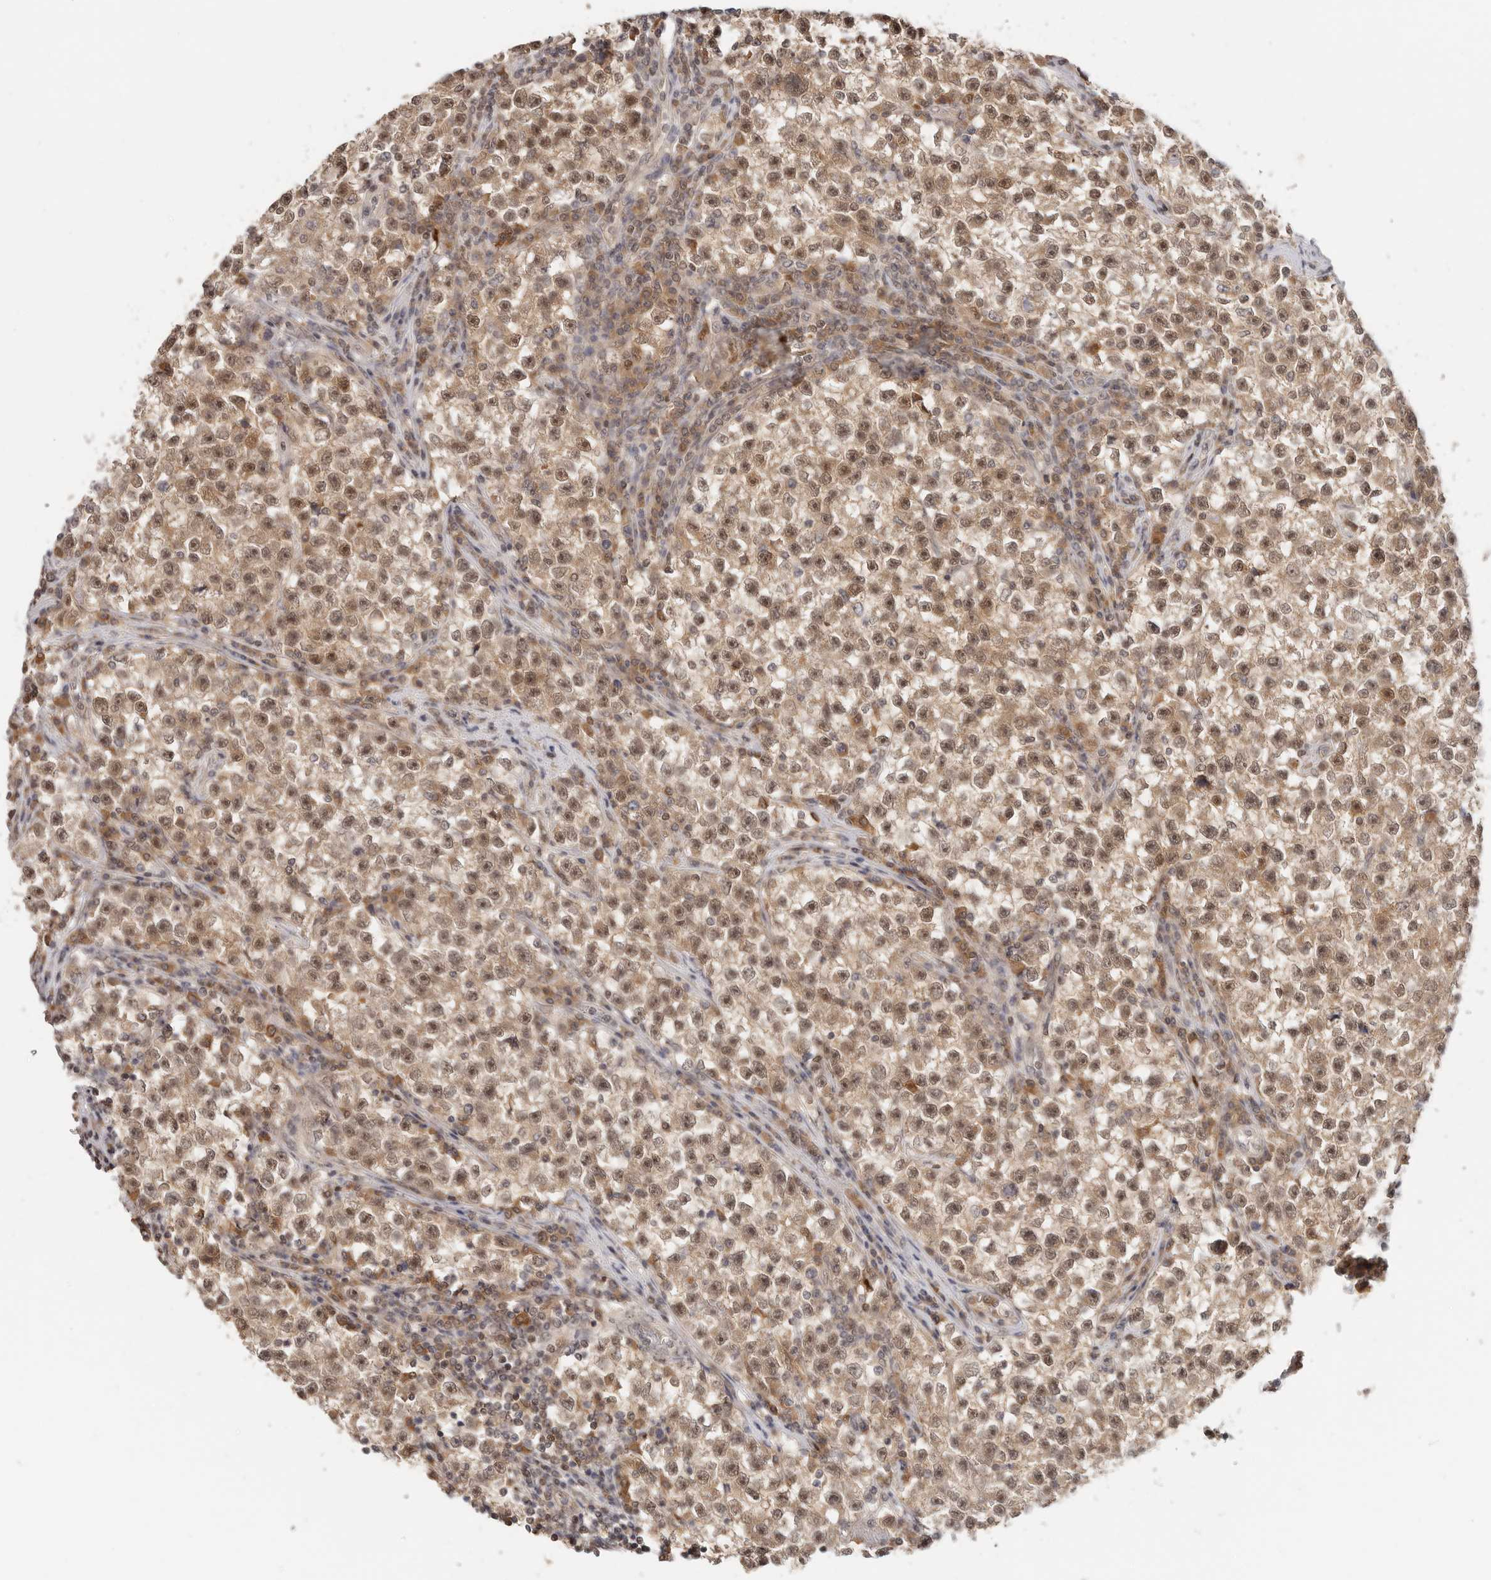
{"staining": {"intensity": "moderate", "quantity": ">75%", "location": "cytoplasmic/membranous,nuclear"}, "tissue": "testis cancer", "cell_type": "Tumor cells", "image_type": "cancer", "snomed": [{"axis": "morphology", "description": "Seminoma, NOS"}, {"axis": "topography", "description": "Testis"}], "caption": "A medium amount of moderate cytoplasmic/membranous and nuclear staining is identified in about >75% of tumor cells in testis seminoma tissue.", "gene": "LARP7", "patient": {"sex": "male", "age": 22}}